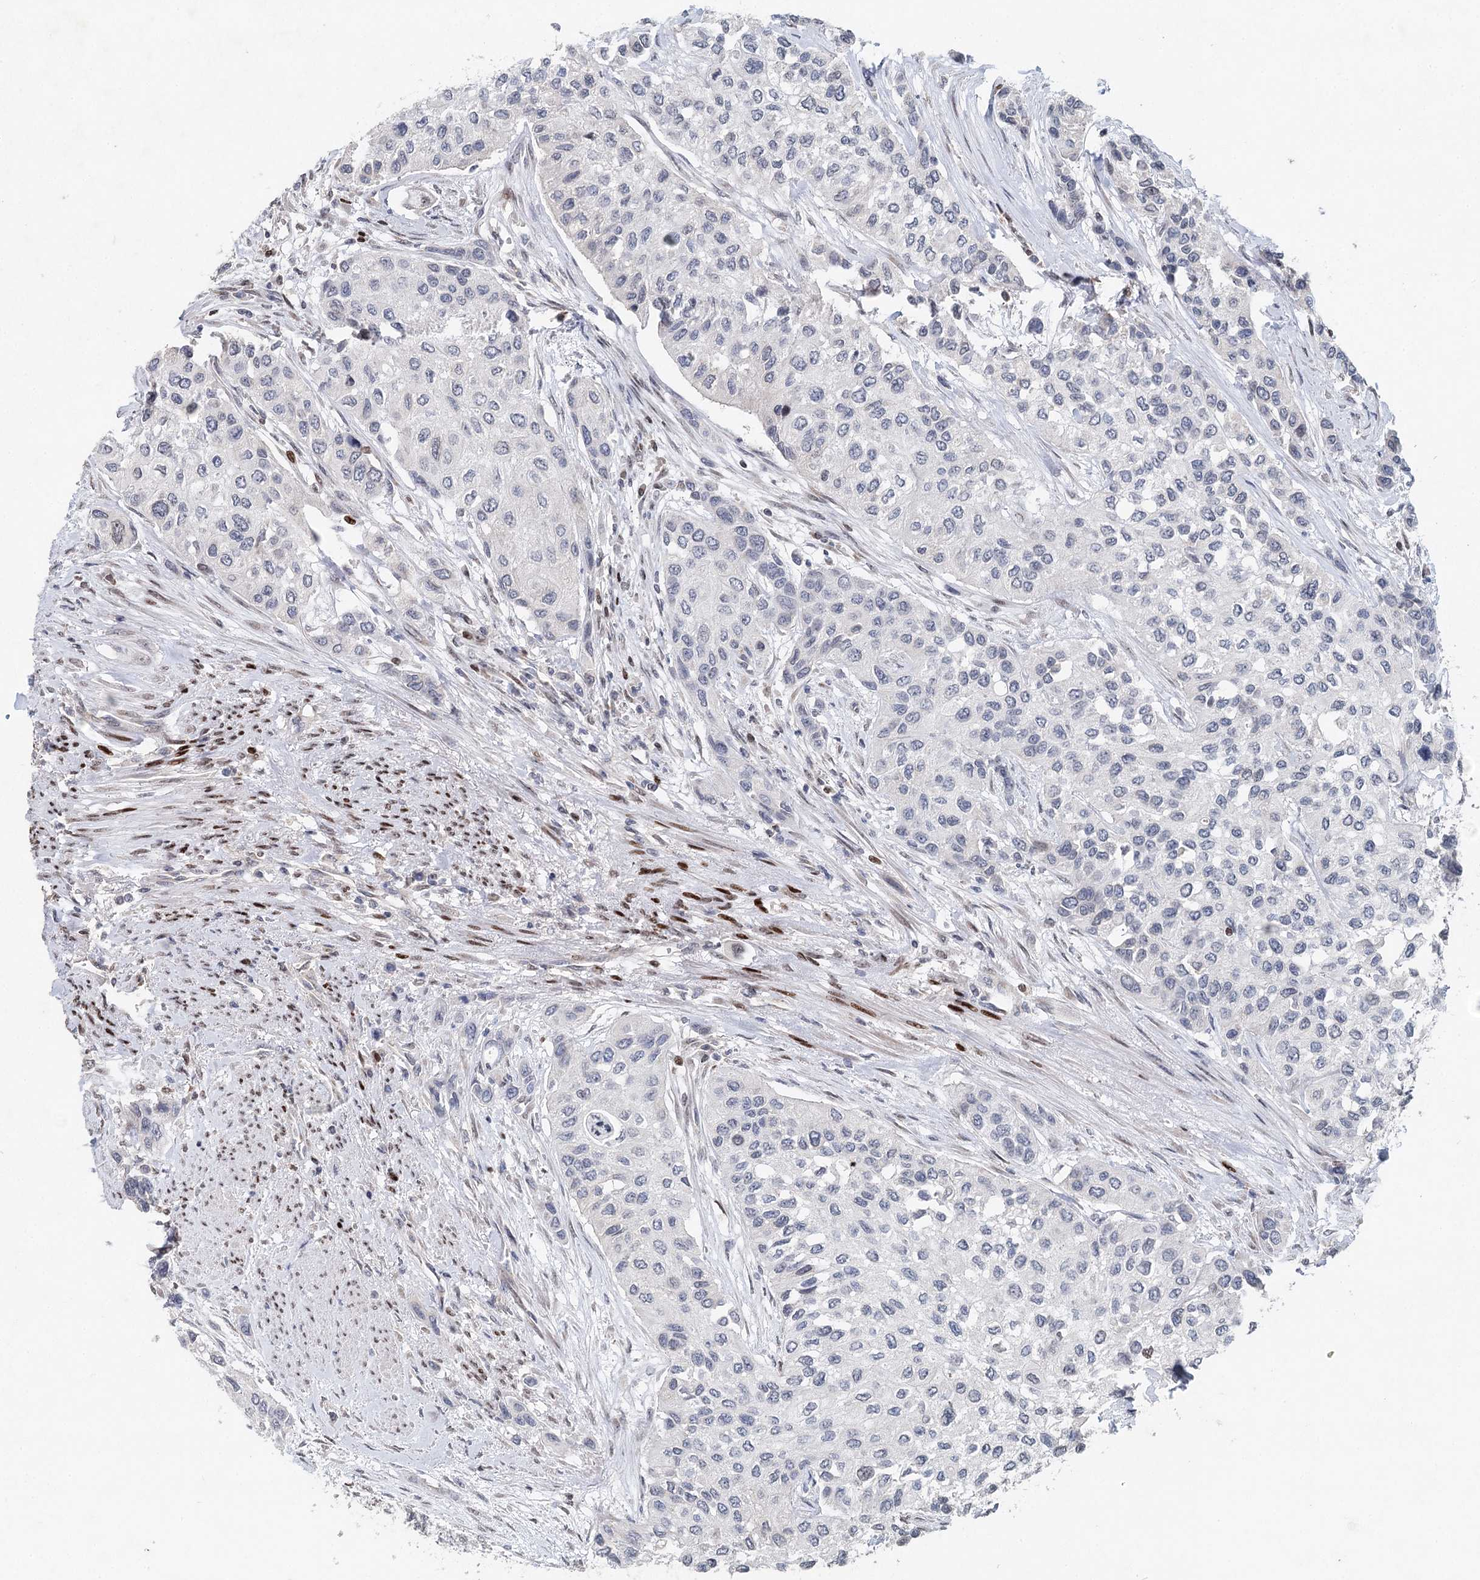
{"staining": {"intensity": "negative", "quantity": "none", "location": "none"}, "tissue": "urothelial cancer", "cell_type": "Tumor cells", "image_type": "cancer", "snomed": [{"axis": "morphology", "description": "Normal tissue, NOS"}, {"axis": "morphology", "description": "Urothelial carcinoma, High grade"}, {"axis": "topography", "description": "Vascular tissue"}, {"axis": "topography", "description": "Urinary bladder"}], "caption": "Urothelial cancer stained for a protein using immunohistochemistry exhibits no positivity tumor cells.", "gene": "FRMD4A", "patient": {"sex": "female", "age": 56}}